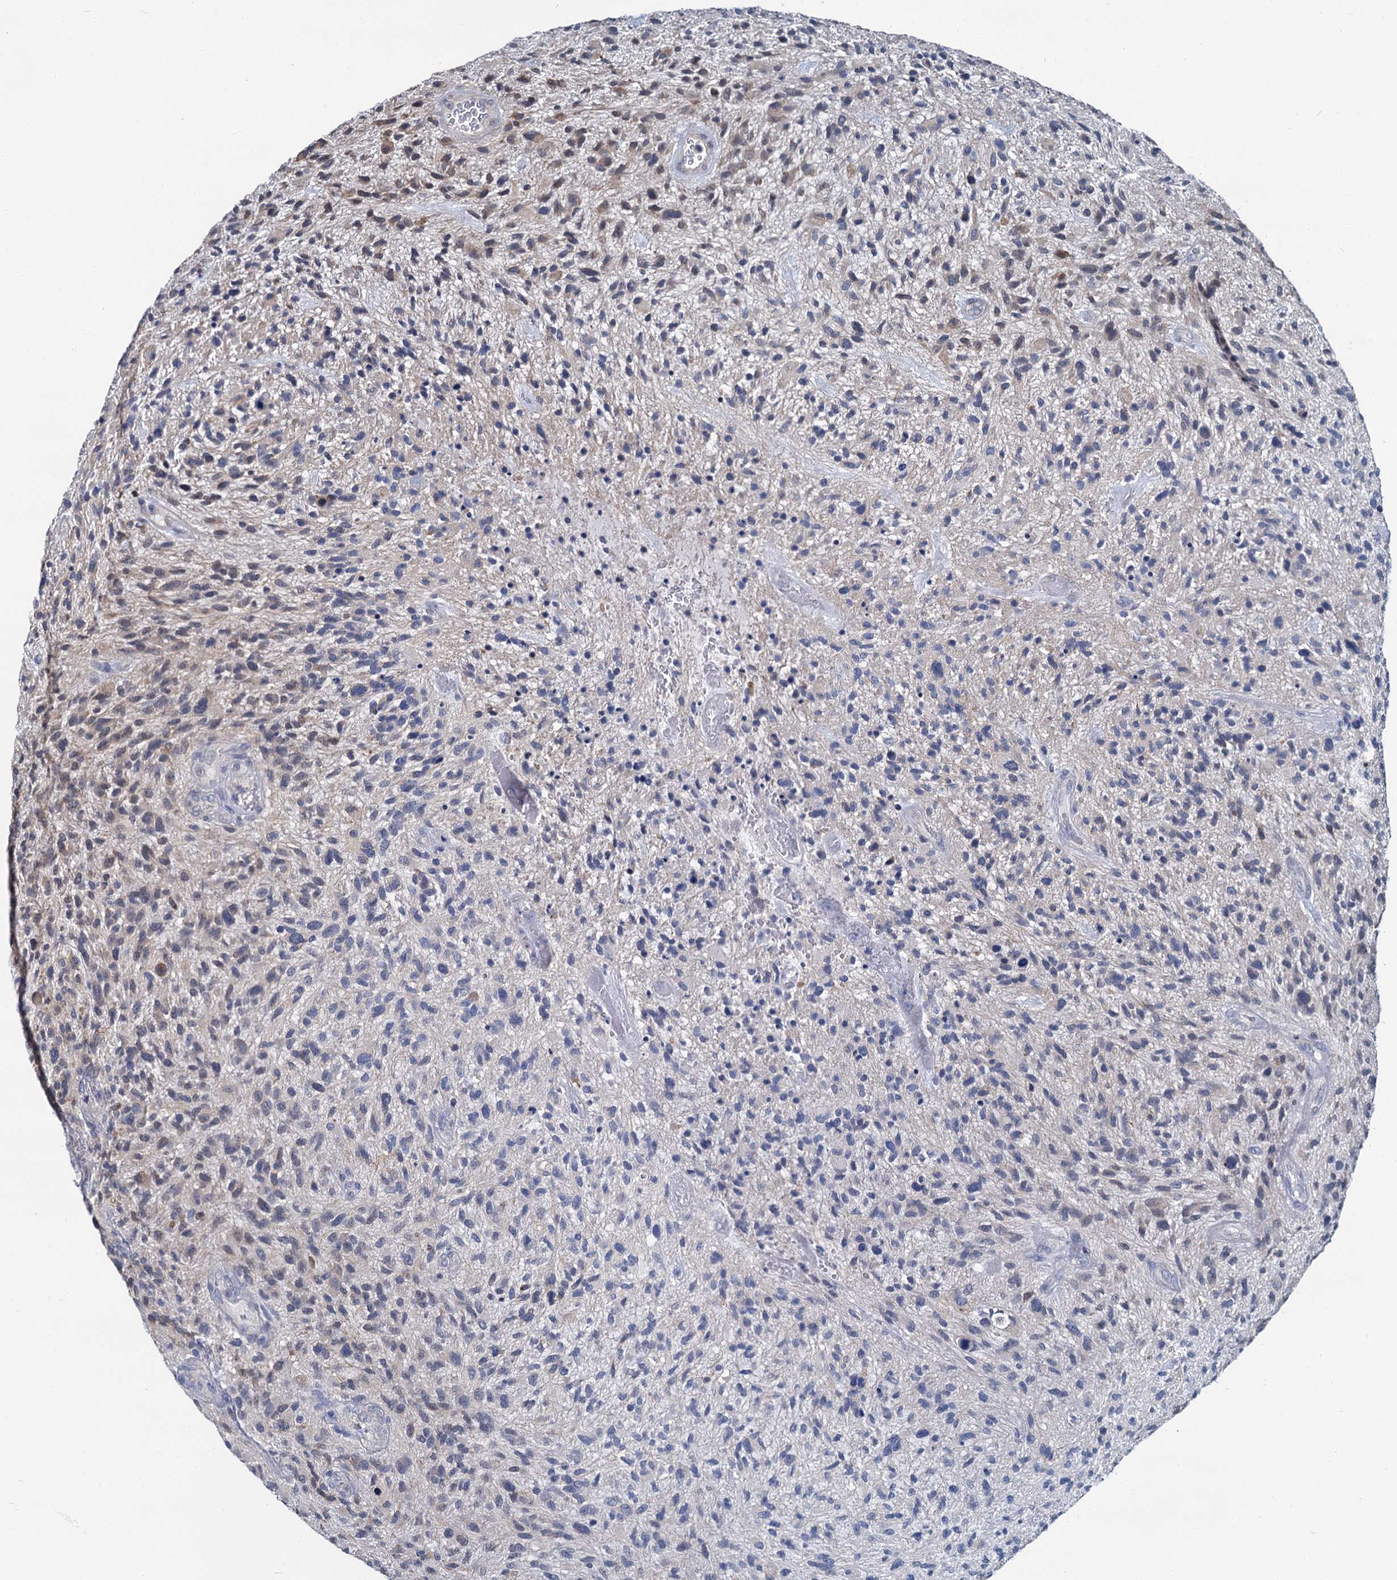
{"staining": {"intensity": "weak", "quantity": "<25%", "location": "cytoplasmic/membranous"}, "tissue": "glioma", "cell_type": "Tumor cells", "image_type": "cancer", "snomed": [{"axis": "morphology", "description": "Glioma, malignant, High grade"}, {"axis": "topography", "description": "Brain"}], "caption": "There is no significant positivity in tumor cells of glioma. (DAB immunohistochemistry (IHC) visualized using brightfield microscopy, high magnification).", "gene": "MIOX", "patient": {"sex": "male", "age": 47}}